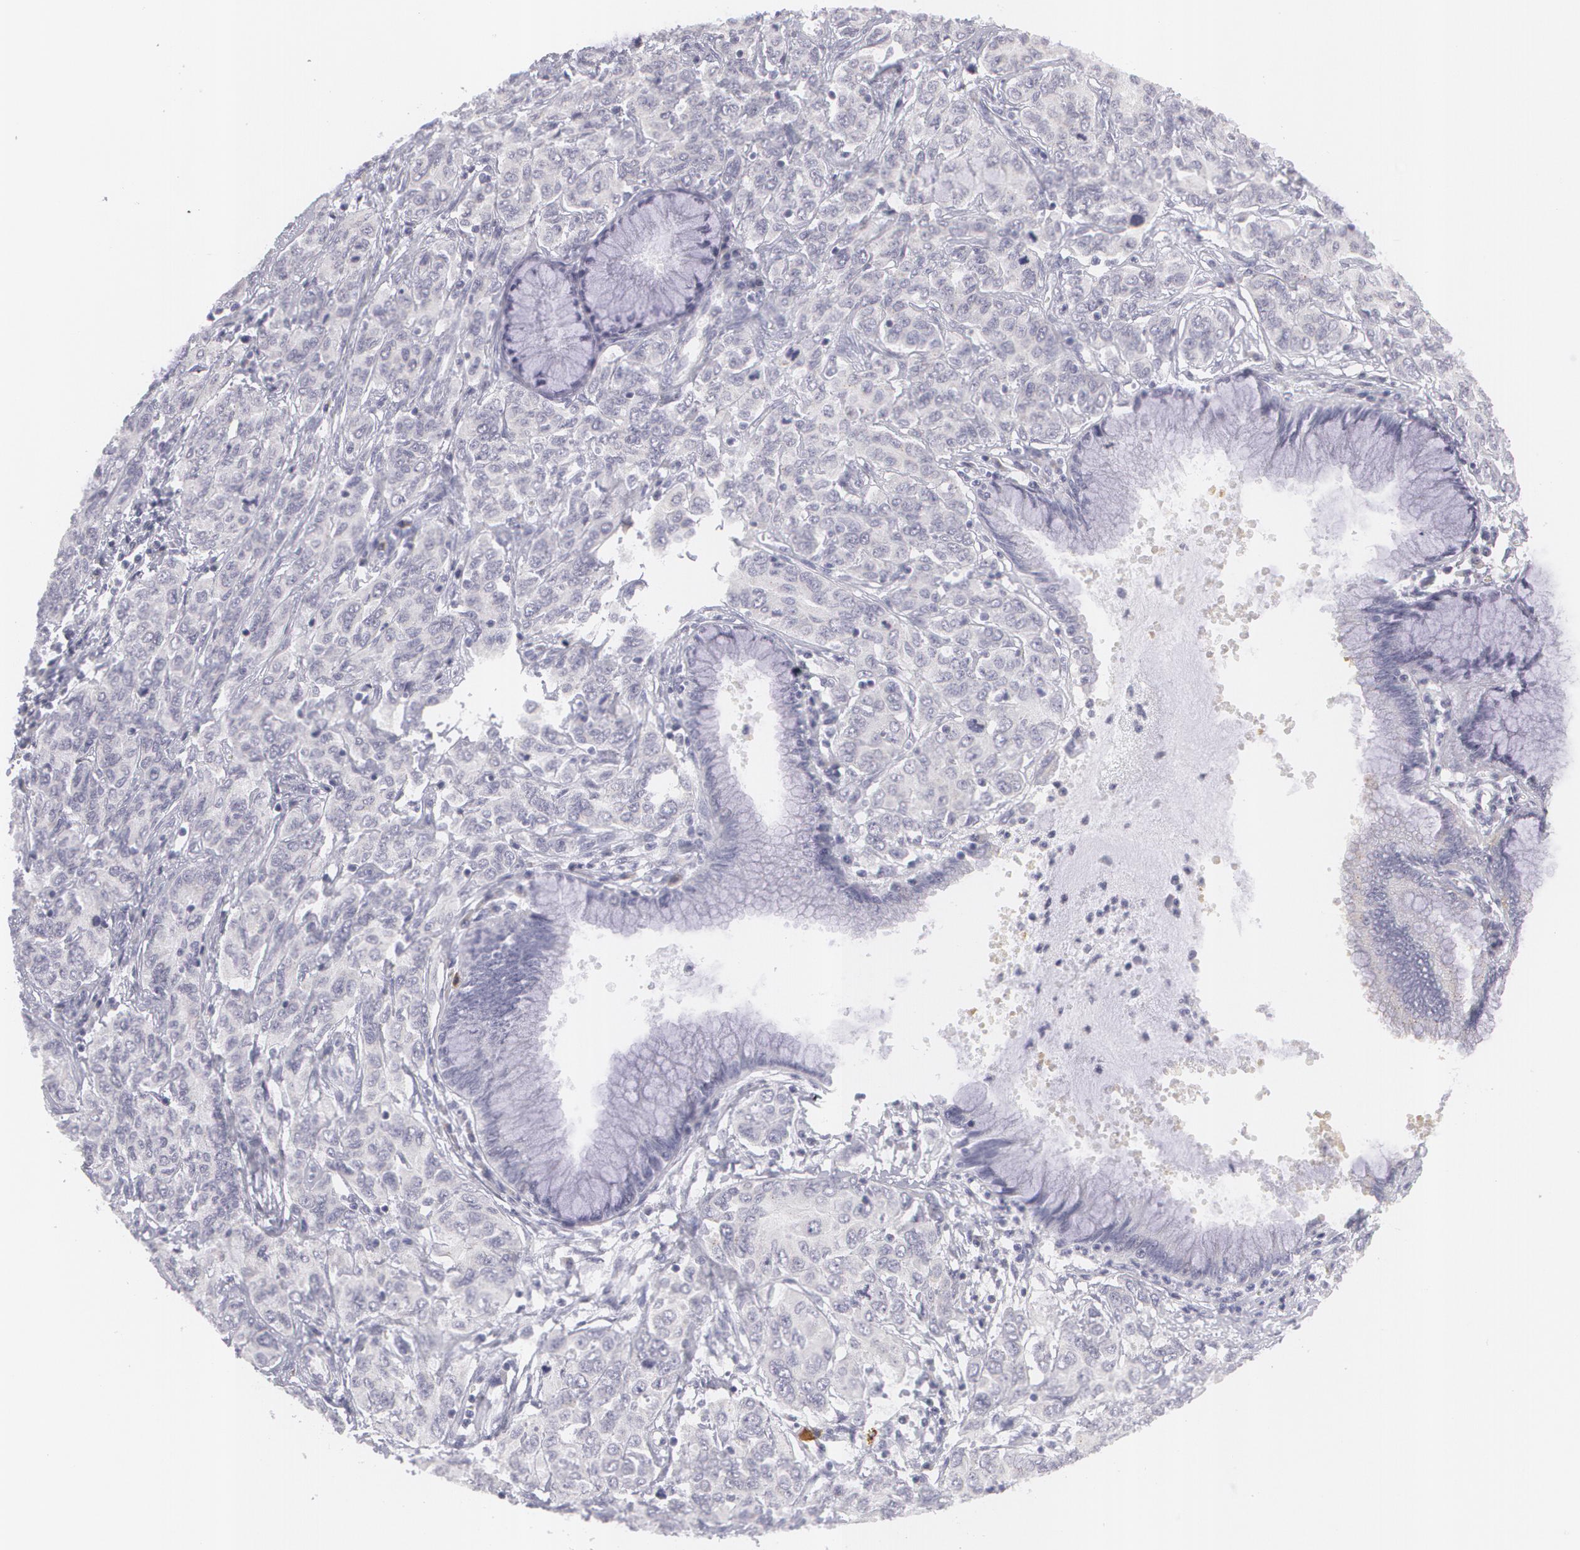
{"staining": {"intensity": "negative", "quantity": "none", "location": "none"}, "tissue": "cervical cancer", "cell_type": "Tumor cells", "image_type": "cancer", "snomed": [{"axis": "morphology", "description": "Squamous cell carcinoma, NOS"}, {"axis": "topography", "description": "Cervix"}], "caption": "IHC histopathology image of cervical squamous cell carcinoma stained for a protein (brown), which reveals no positivity in tumor cells.", "gene": "MBNL3", "patient": {"sex": "female", "age": 38}}